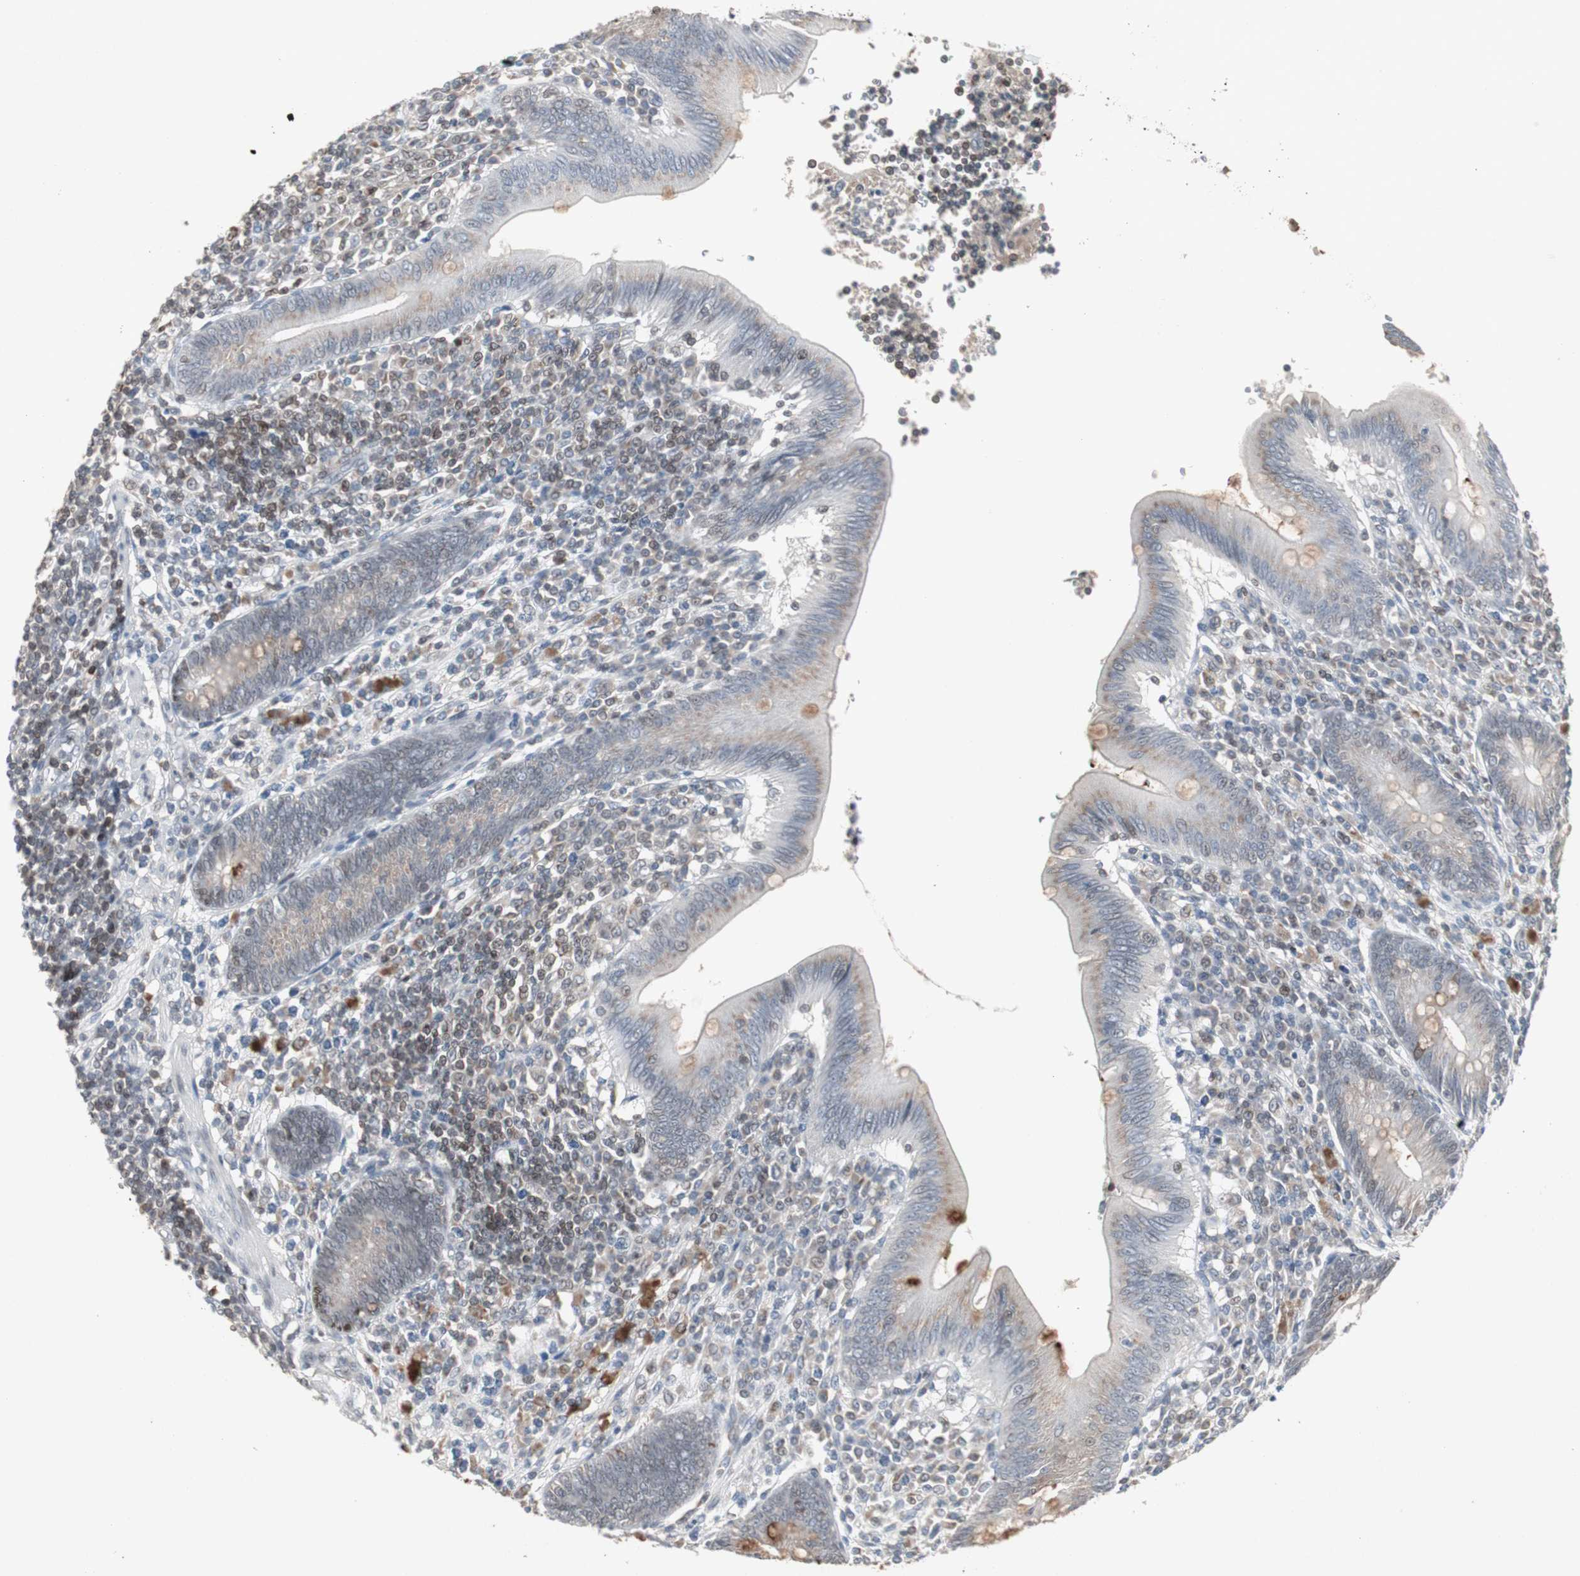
{"staining": {"intensity": "weak", "quantity": "25%-75%", "location": "cytoplasmic/membranous,nuclear"}, "tissue": "appendix", "cell_type": "Glandular cells", "image_type": "normal", "snomed": [{"axis": "morphology", "description": "Normal tissue, NOS"}, {"axis": "morphology", "description": "Inflammation, NOS"}, {"axis": "topography", "description": "Appendix"}], "caption": "This photomicrograph displays immunohistochemistry (IHC) staining of normal appendix, with low weak cytoplasmic/membranous,nuclear positivity in about 25%-75% of glandular cells.", "gene": "ZNF396", "patient": {"sex": "male", "age": 46}}